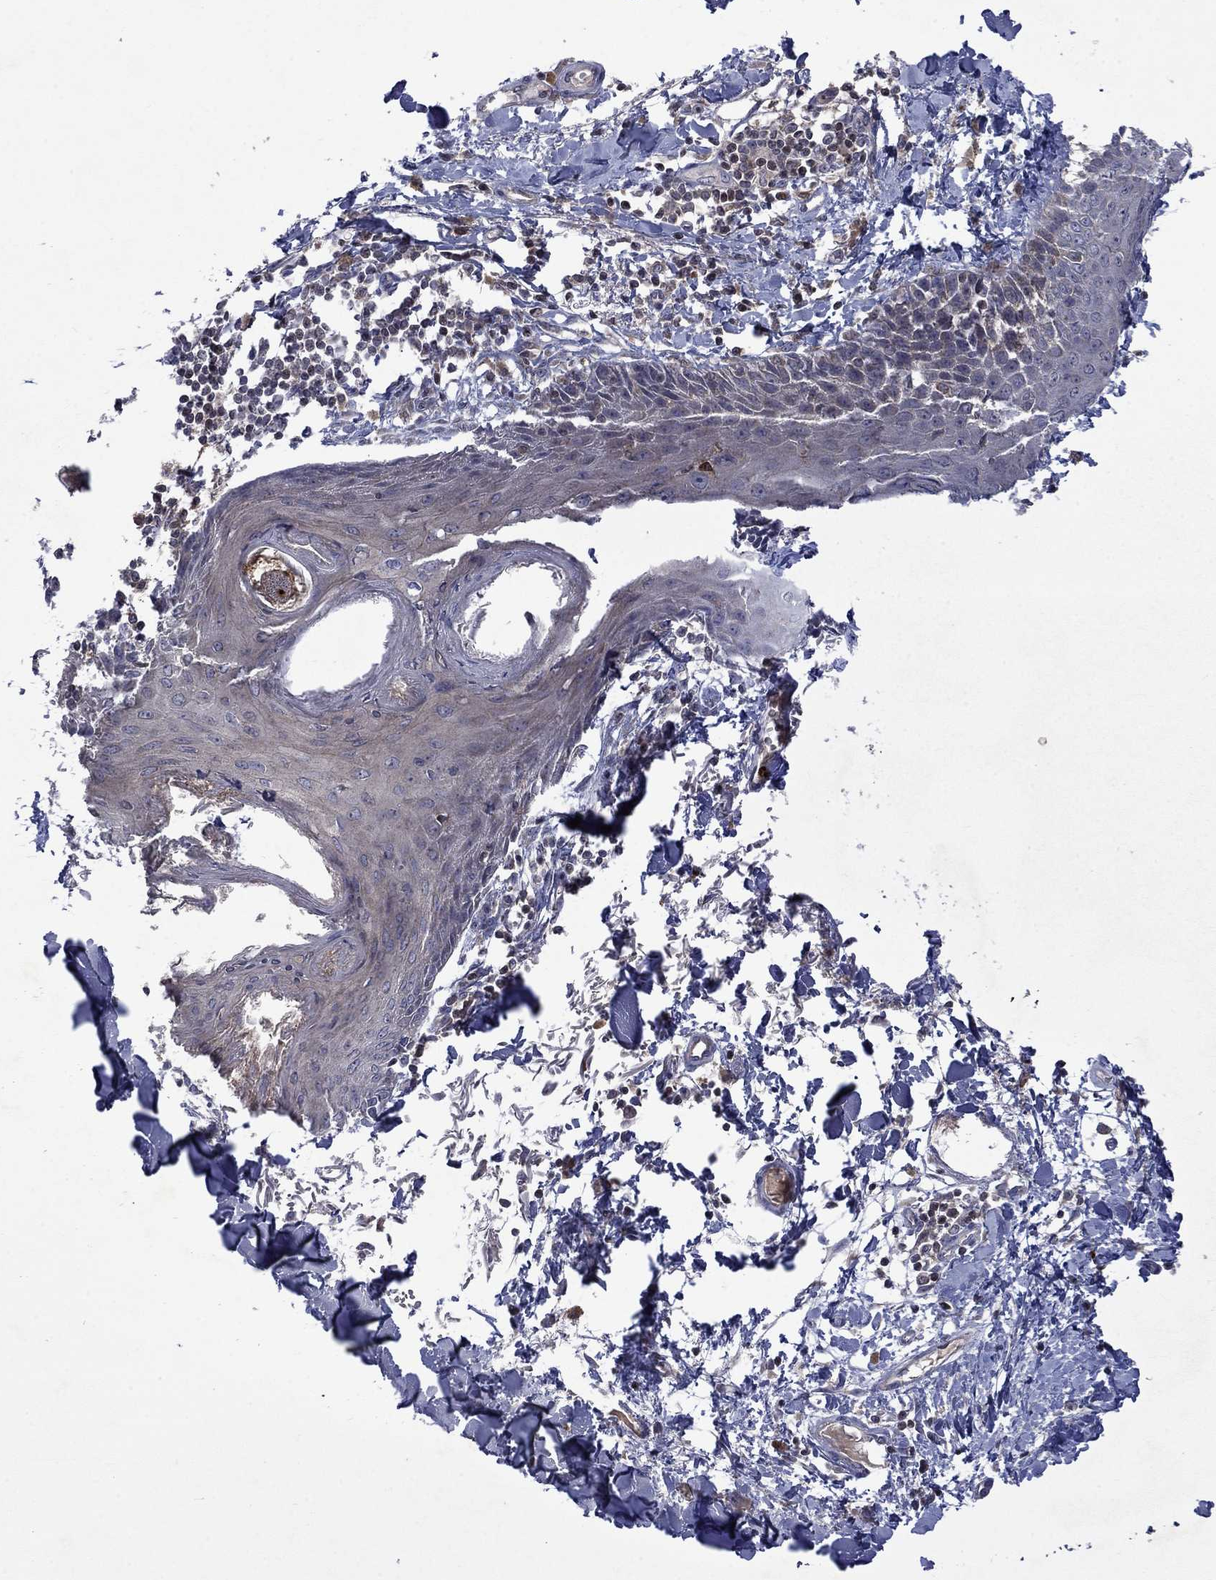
{"staining": {"intensity": "negative", "quantity": "none", "location": "none"}, "tissue": "skin", "cell_type": "Fibroblasts", "image_type": "normal", "snomed": [{"axis": "morphology", "description": "Normal tissue, NOS"}, {"axis": "topography", "description": "Skin"}], "caption": "This is an IHC photomicrograph of unremarkable human skin. There is no expression in fibroblasts.", "gene": "TMEM33", "patient": {"sex": "male", "age": 76}}